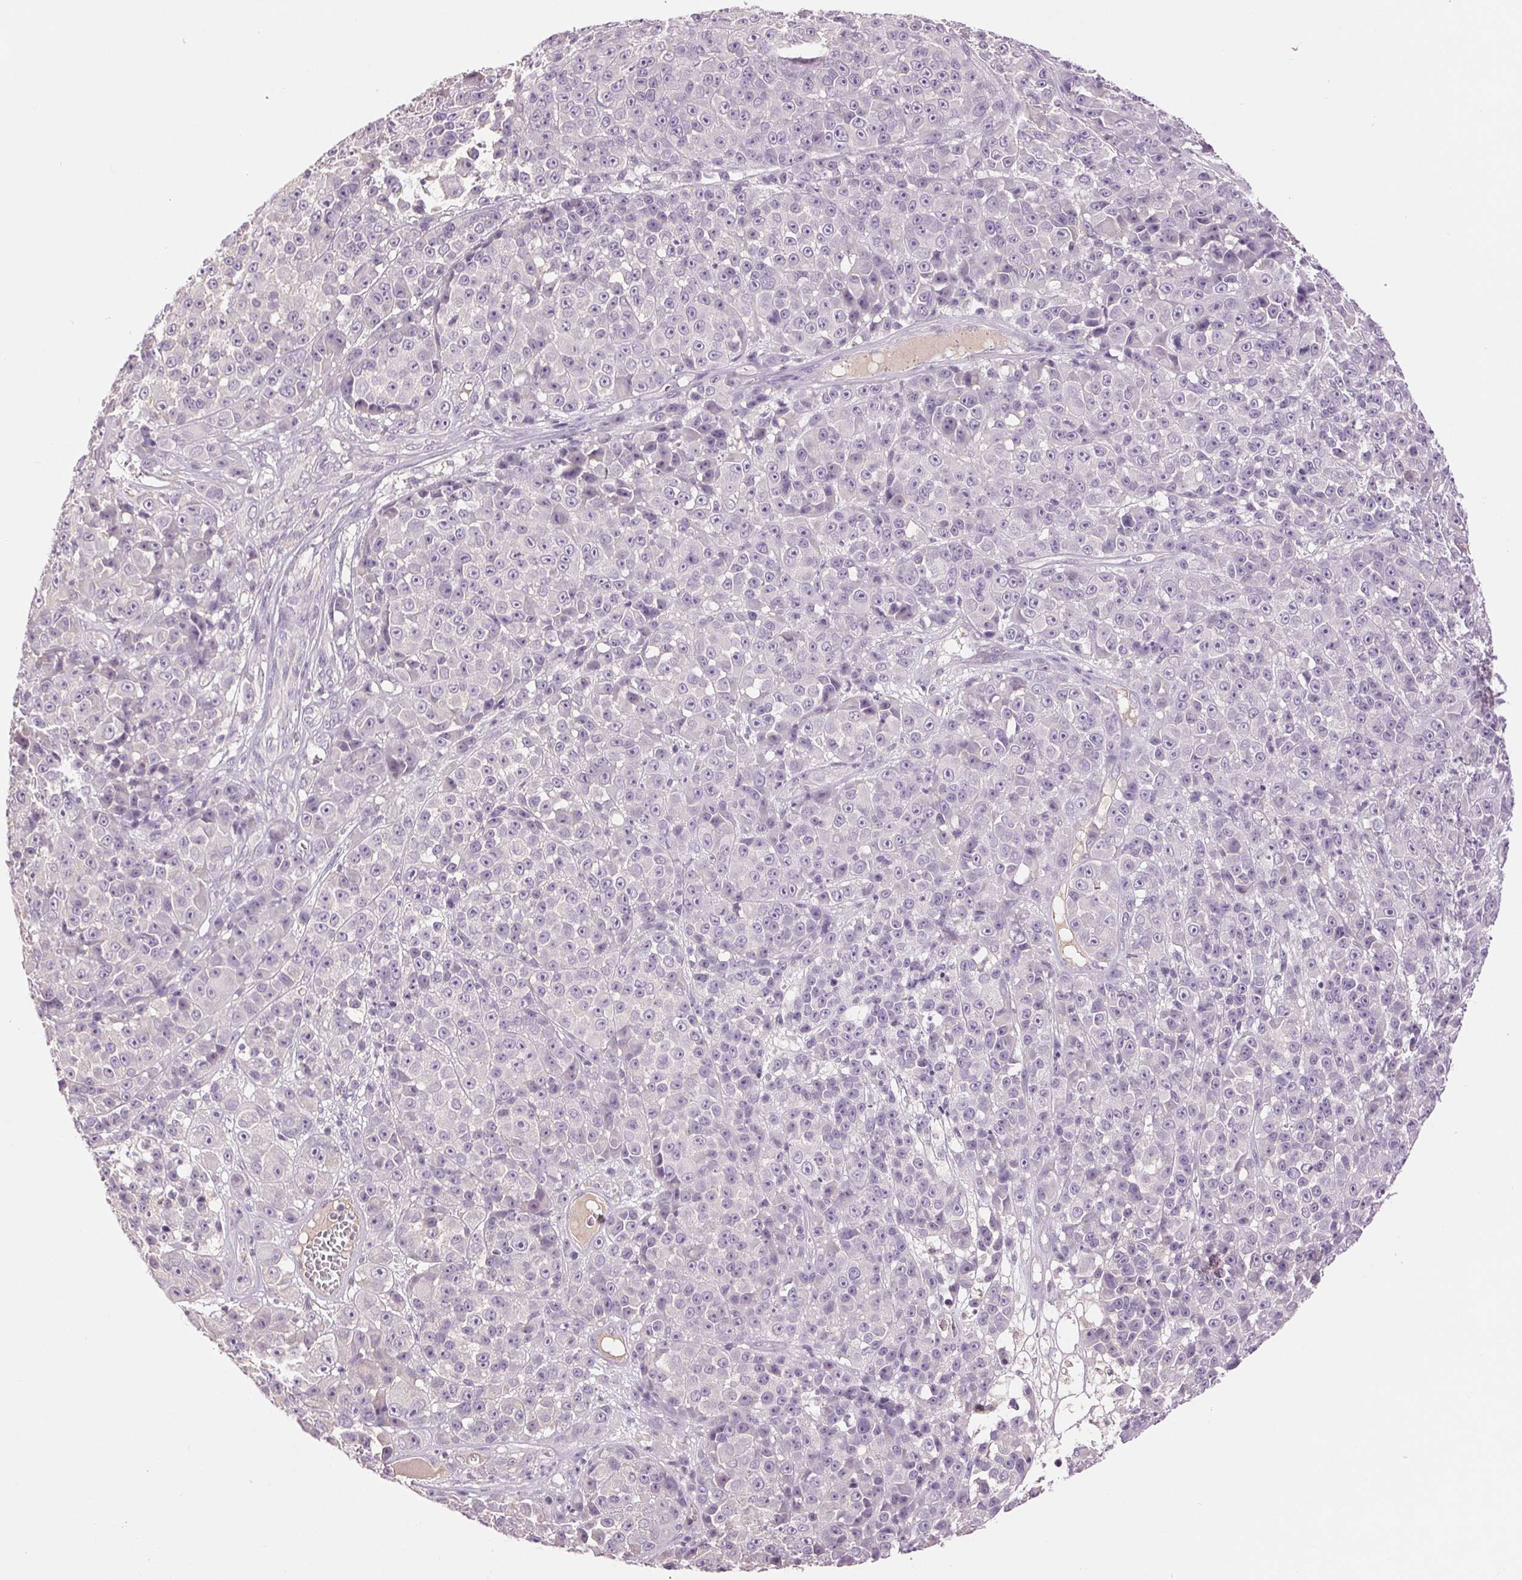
{"staining": {"intensity": "negative", "quantity": "none", "location": "none"}, "tissue": "melanoma", "cell_type": "Tumor cells", "image_type": "cancer", "snomed": [{"axis": "morphology", "description": "Malignant melanoma, NOS"}, {"axis": "topography", "description": "Skin"}, {"axis": "topography", "description": "Skin of back"}], "caption": "Photomicrograph shows no significant protein staining in tumor cells of malignant melanoma.", "gene": "FXYD4", "patient": {"sex": "male", "age": 91}}